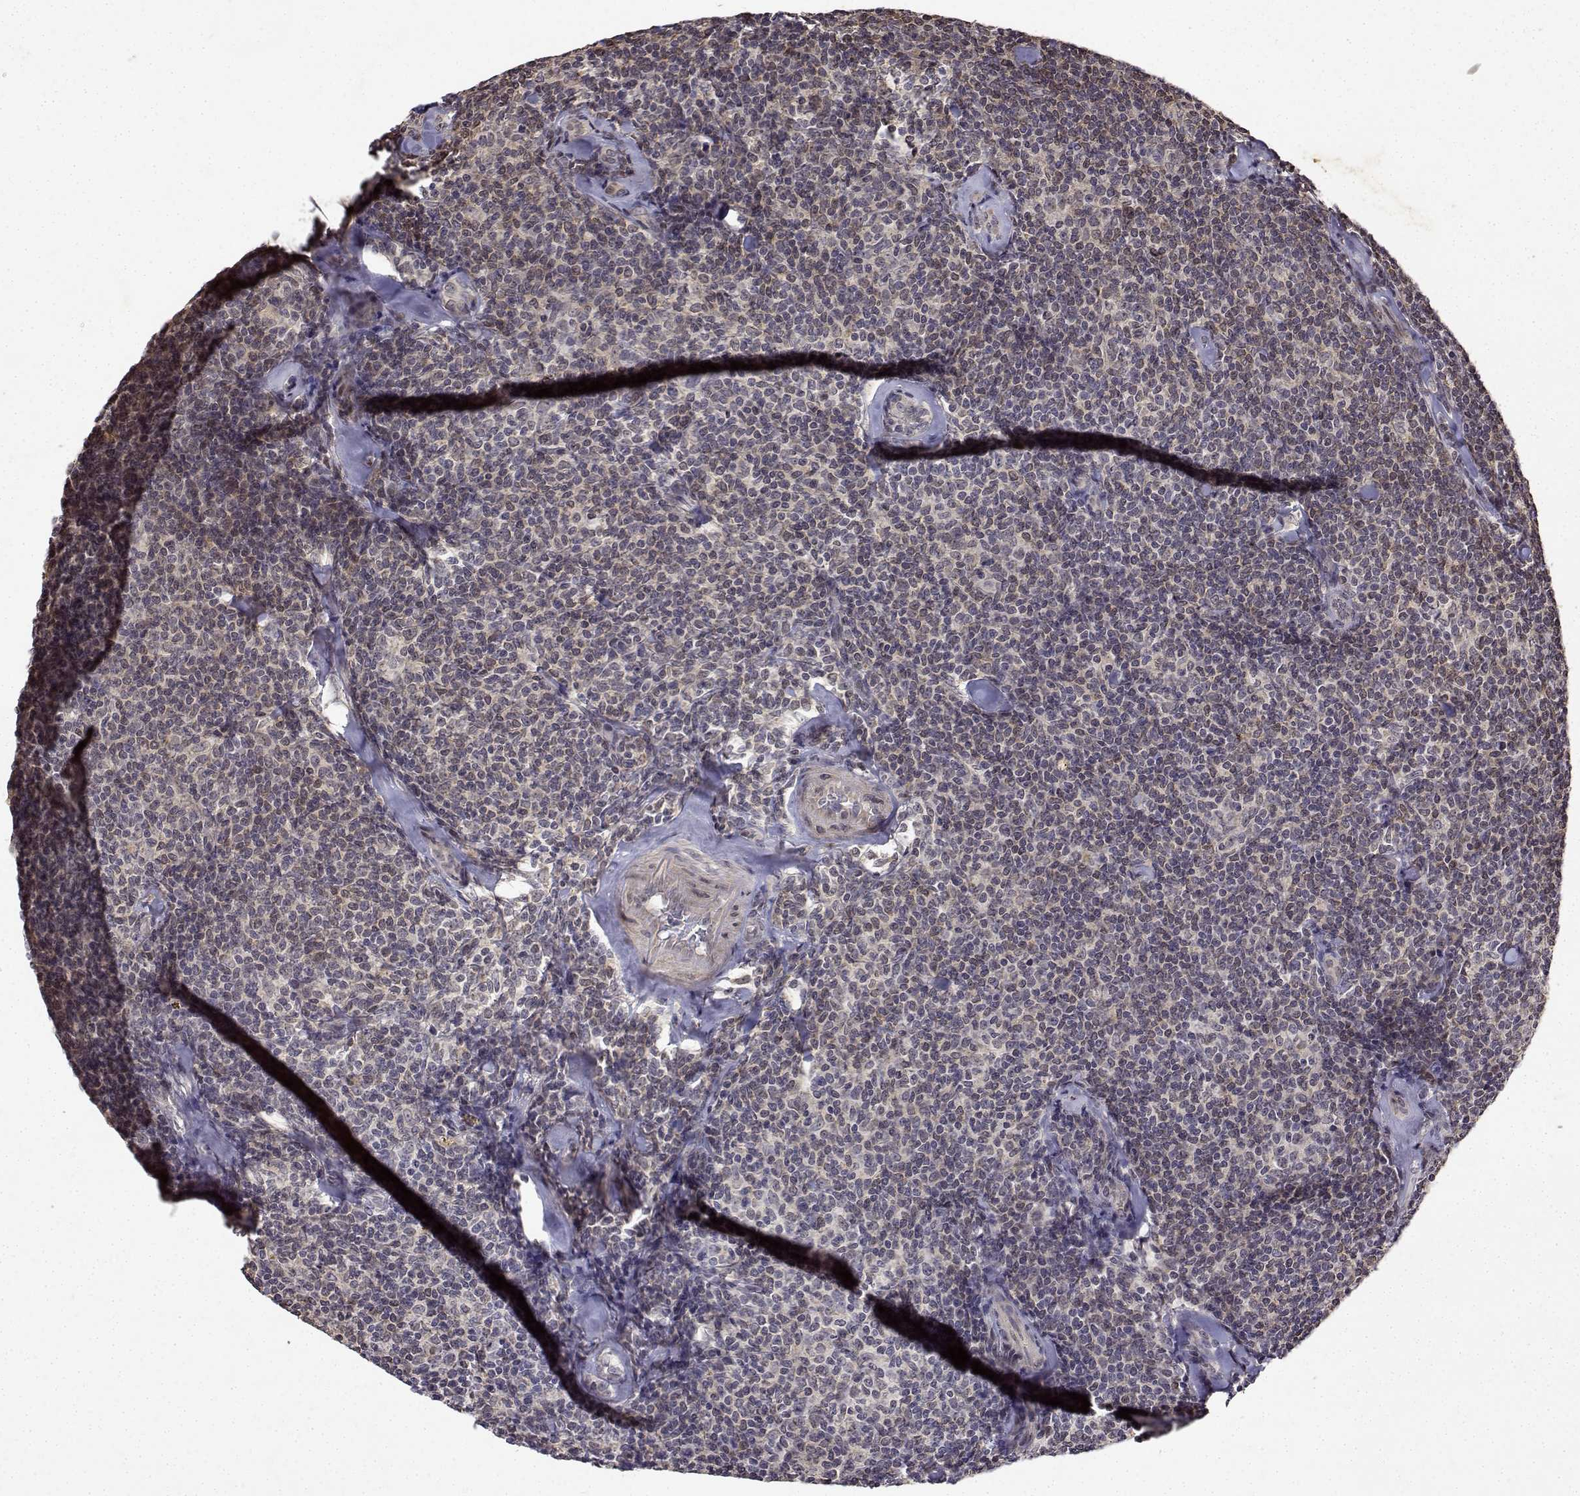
{"staining": {"intensity": "negative", "quantity": "none", "location": "none"}, "tissue": "lymphoma", "cell_type": "Tumor cells", "image_type": "cancer", "snomed": [{"axis": "morphology", "description": "Malignant lymphoma, non-Hodgkin's type, Low grade"}, {"axis": "topography", "description": "Lymph node"}], "caption": "A histopathology image of lymphoma stained for a protein displays no brown staining in tumor cells.", "gene": "BDNF", "patient": {"sex": "female", "age": 56}}